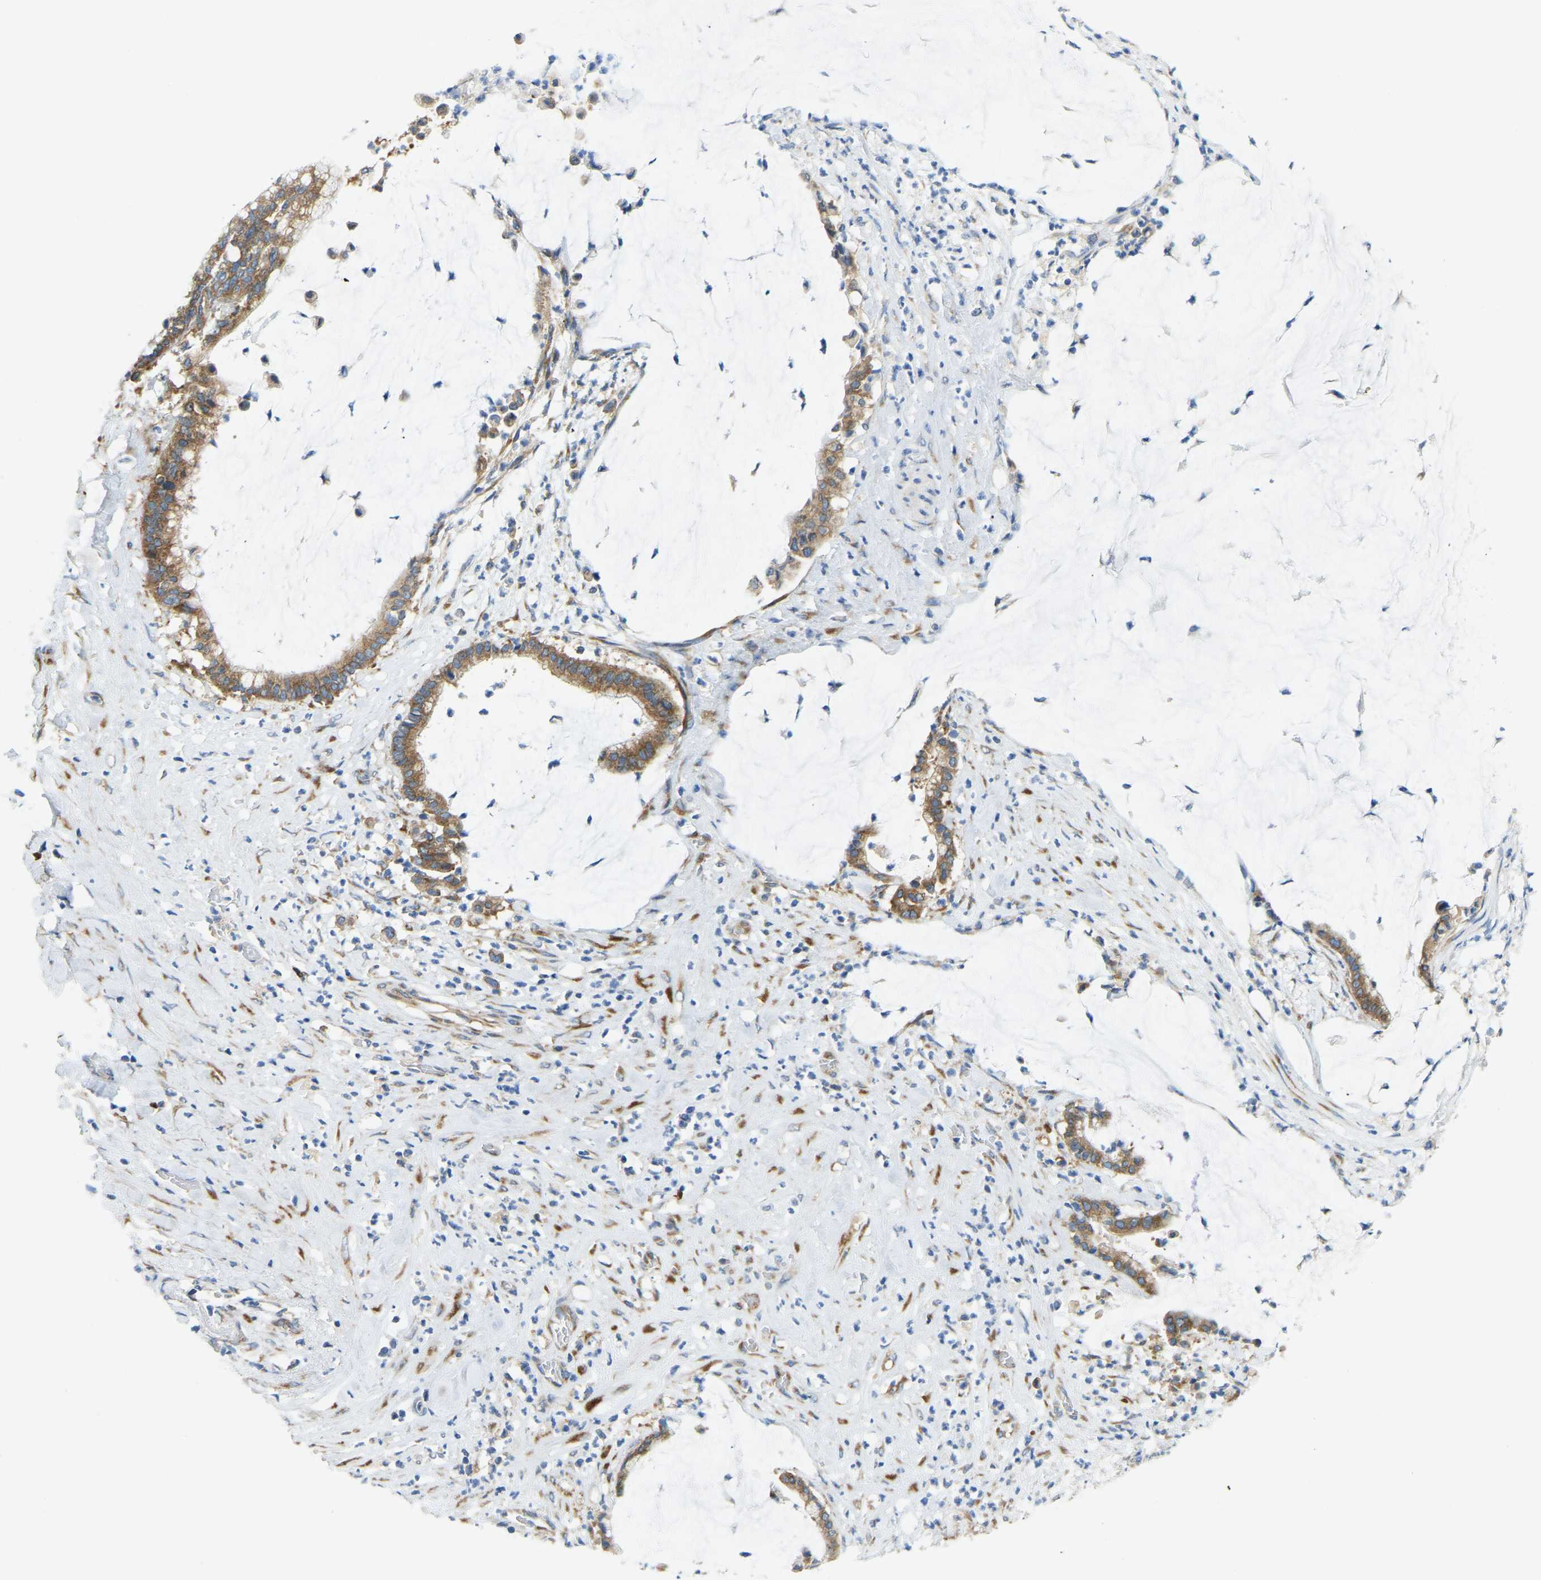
{"staining": {"intensity": "moderate", "quantity": ">75%", "location": "cytoplasmic/membranous"}, "tissue": "pancreatic cancer", "cell_type": "Tumor cells", "image_type": "cancer", "snomed": [{"axis": "morphology", "description": "Adenocarcinoma, NOS"}, {"axis": "topography", "description": "Pancreas"}], "caption": "Pancreatic adenocarcinoma stained with DAB immunohistochemistry (IHC) demonstrates medium levels of moderate cytoplasmic/membranous positivity in about >75% of tumor cells.", "gene": "SND1", "patient": {"sex": "male", "age": 41}}